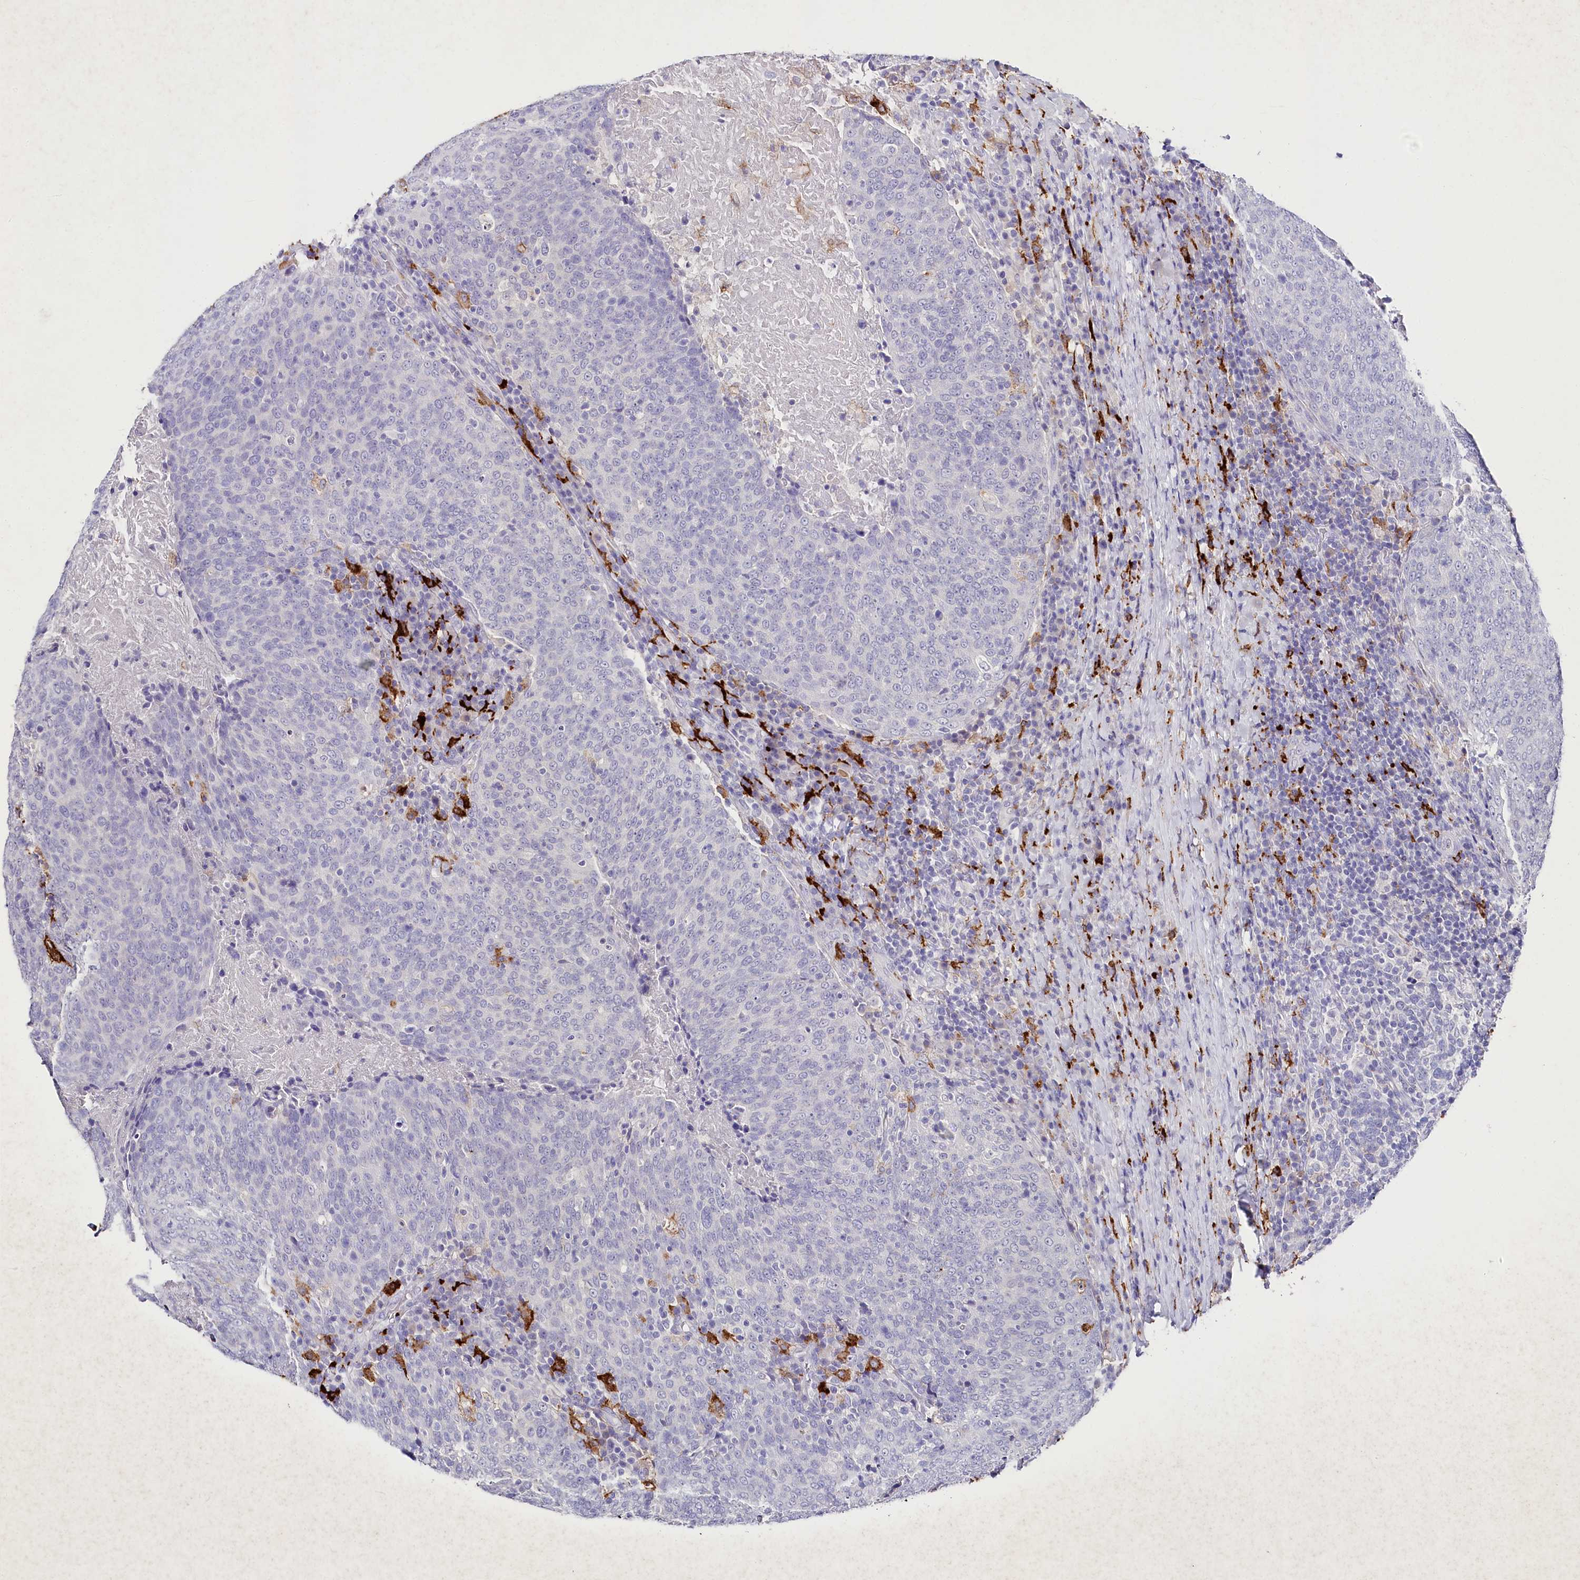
{"staining": {"intensity": "negative", "quantity": "none", "location": "none"}, "tissue": "head and neck cancer", "cell_type": "Tumor cells", "image_type": "cancer", "snomed": [{"axis": "morphology", "description": "Squamous cell carcinoma, NOS"}, {"axis": "morphology", "description": "Squamous cell carcinoma, metastatic, NOS"}, {"axis": "topography", "description": "Lymph node"}, {"axis": "topography", "description": "Head-Neck"}], "caption": "An image of human head and neck cancer is negative for staining in tumor cells.", "gene": "CLEC4M", "patient": {"sex": "male", "age": 62}}